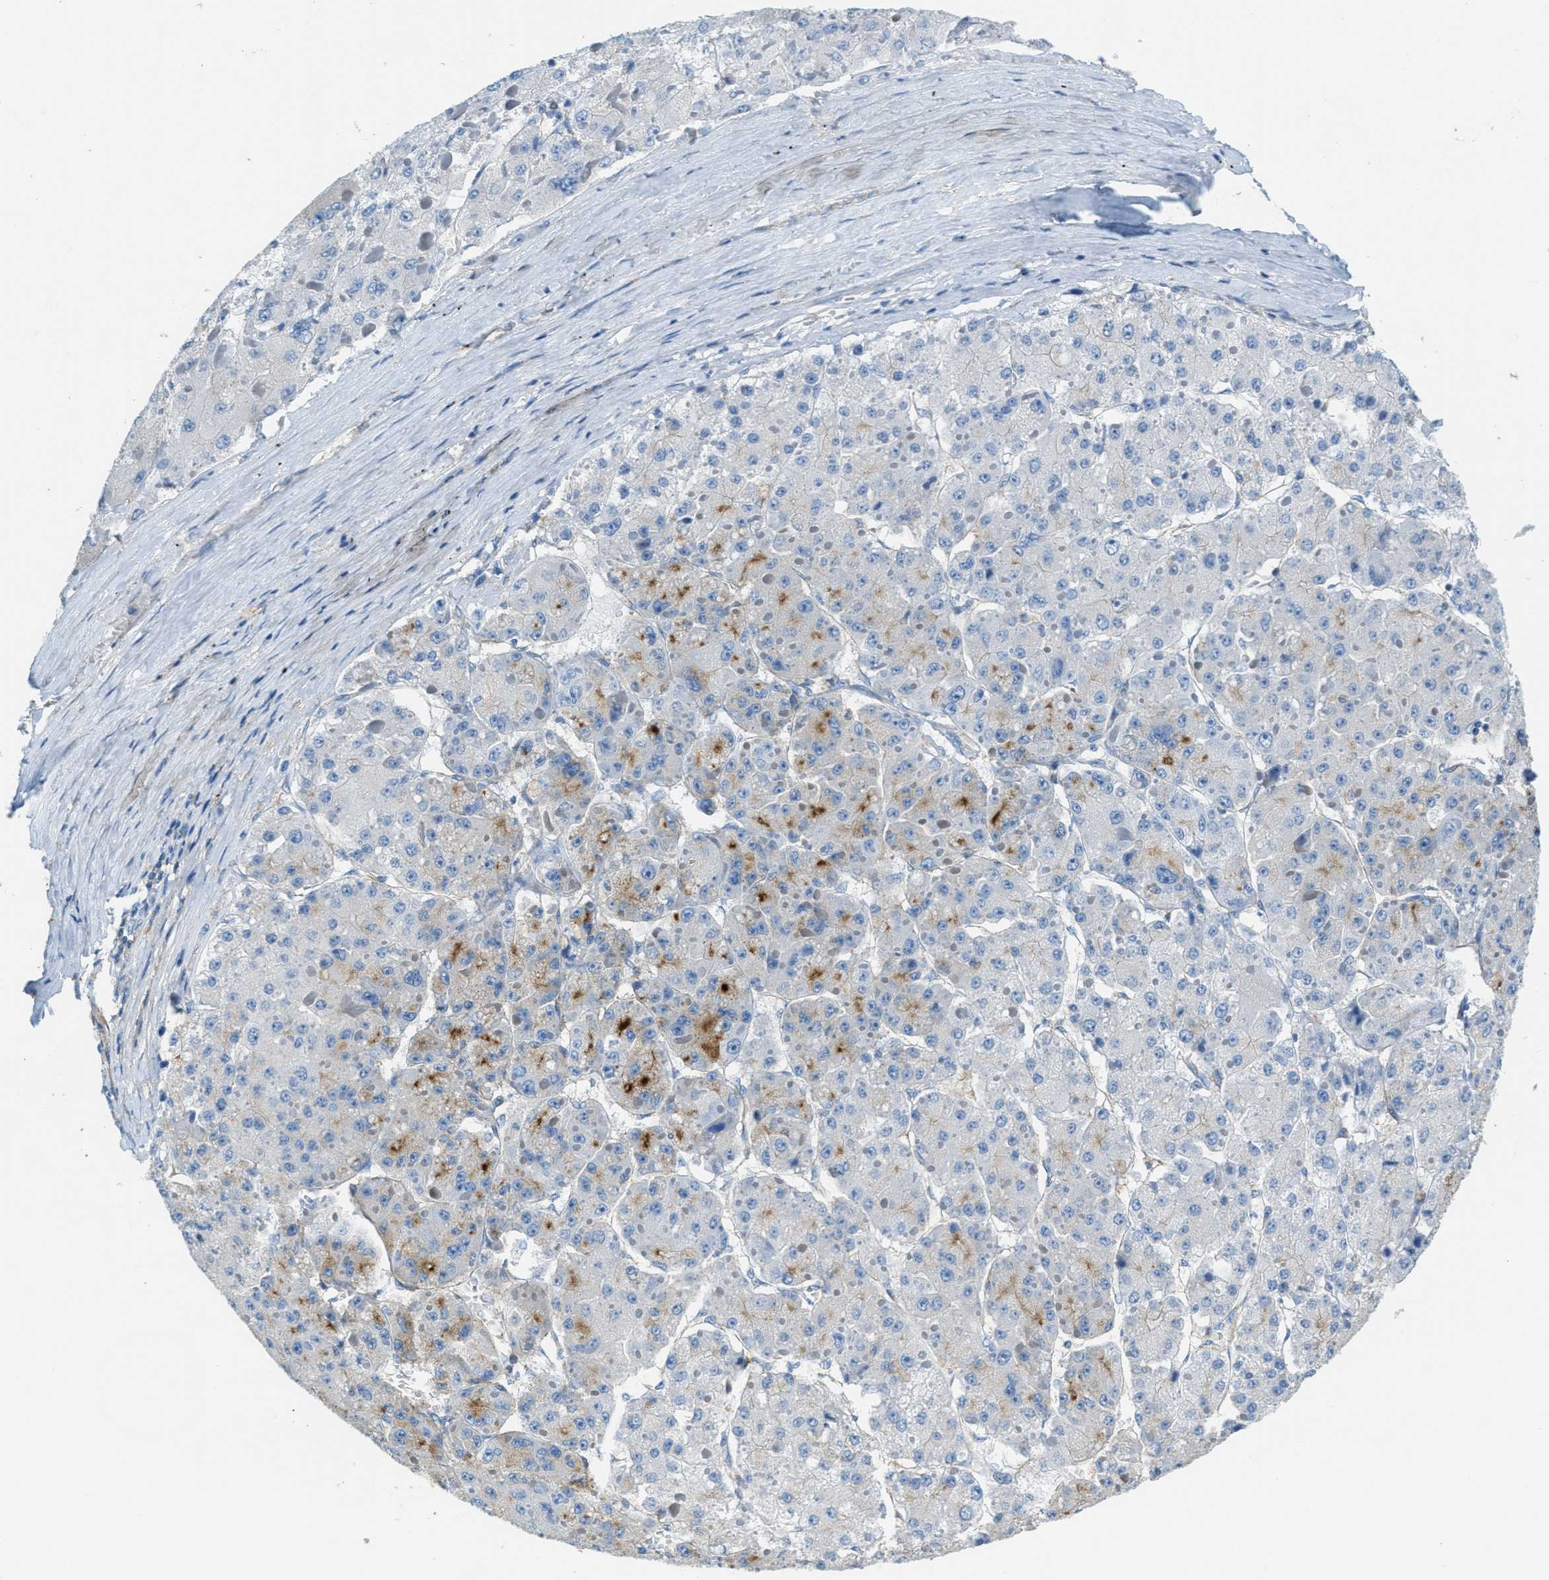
{"staining": {"intensity": "moderate", "quantity": "<25%", "location": "cytoplasmic/membranous"}, "tissue": "liver cancer", "cell_type": "Tumor cells", "image_type": "cancer", "snomed": [{"axis": "morphology", "description": "Carcinoma, Hepatocellular, NOS"}, {"axis": "topography", "description": "Liver"}], "caption": "Brown immunohistochemical staining in liver cancer shows moderate cytoplasmic/membranous positivity in approximately <25% of tumor cells.", "gene": "AP2B1", "patient": {"sex": "female", "age": 73}}